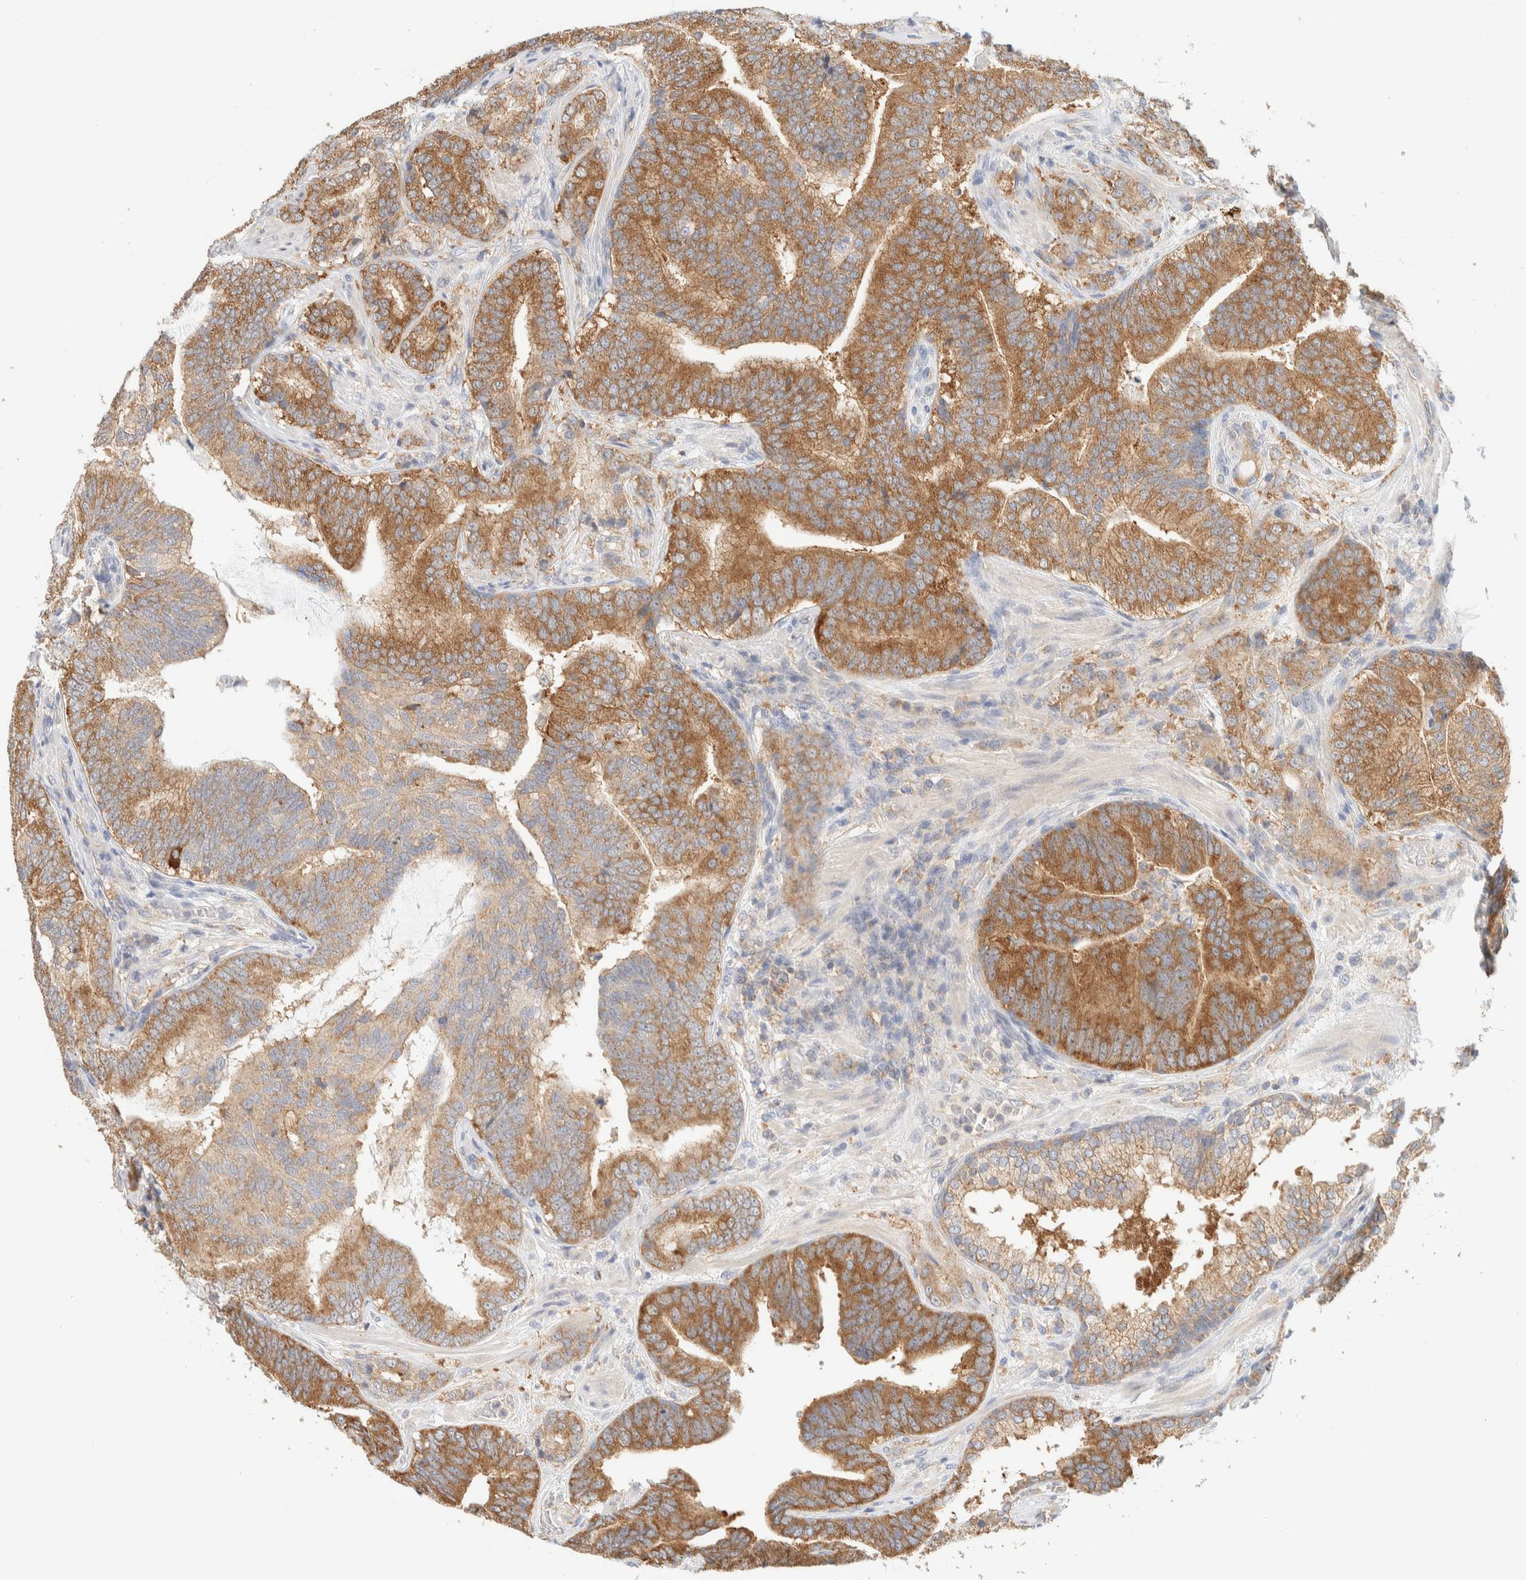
{"staining": {"intensity": "moderate", "quantity": ">75%", "location": "cytoplasmic/membranous"}, "tissue": "prostate cancer", "cell_type": "Tumor cells", "image_type": "cancer", "snomed": [{"axis": "morphology", "description": "Adenocarcinoma, High grade"}, {"axis": "topography", "description": "Prostate"}], "caption": "Human prostate cancer (adenocarcinoma (high-grade)) stained with a protein marker shows moderate staining in tumor cells.", "gene": "TBC1D8B", "patient": {"sex": "male", "age": 55}}